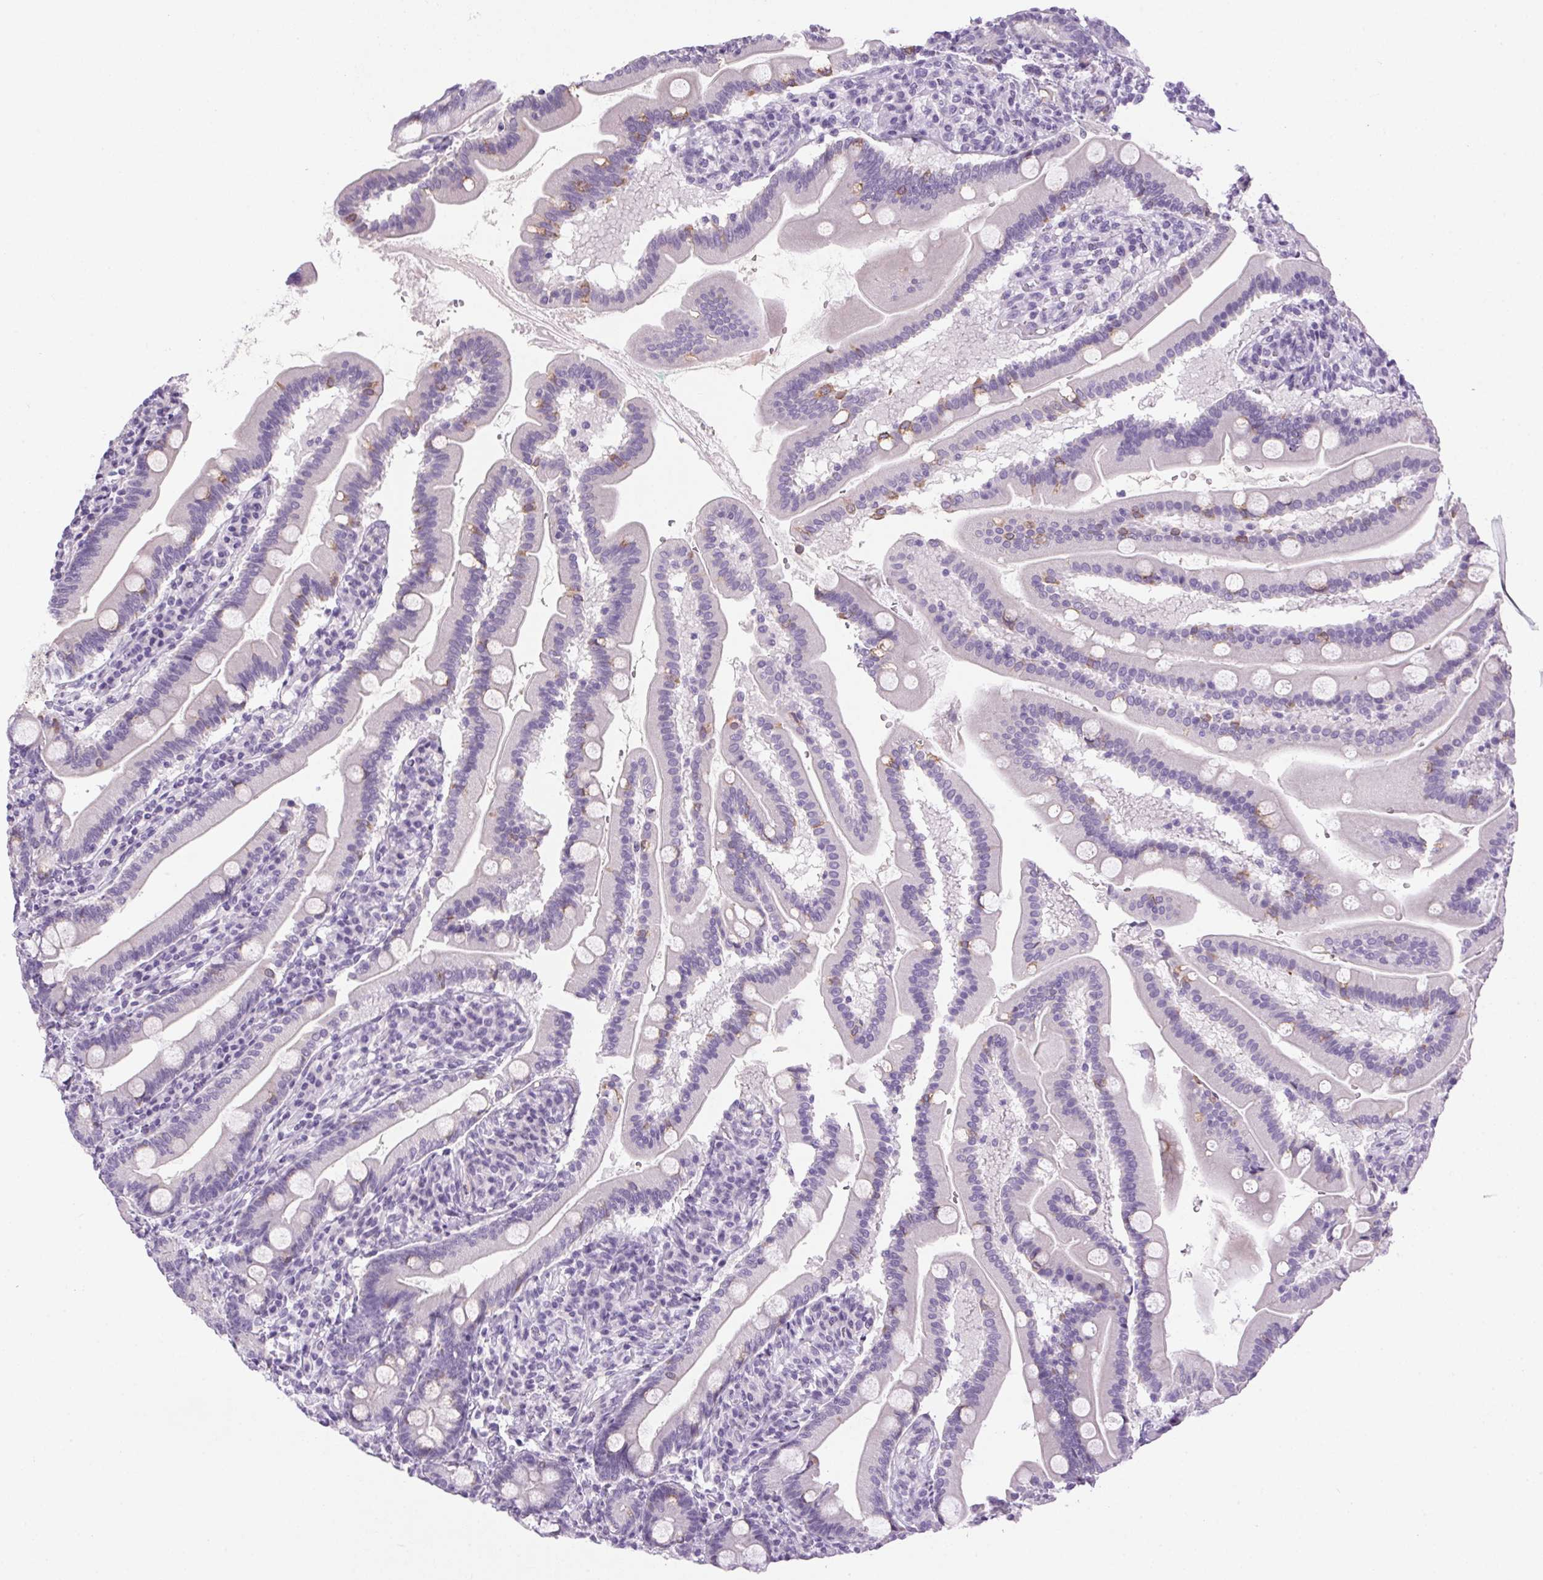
{"staining": {"intensity": "negative", "quantity": "none", "location": "none"}, "tissue": "duodenum", "cell_type": "Glandular cells", "image_type": "normal", "snomed": [{"axis": "morphology", "description": "Normal tissue, NOS"}, {"axis": "topography", "description": "Duodenum"}], "caption": "High power microscopy micrograph of an immunohistochemistry (IHC) micrograph of normal duodenum, revealing no significant positivity in glandular cells. (Brightfield microscopy of DAB IHC at high magnification).", "gene": "POPDC2", "patient": {"sex": "female", "age": 67}}